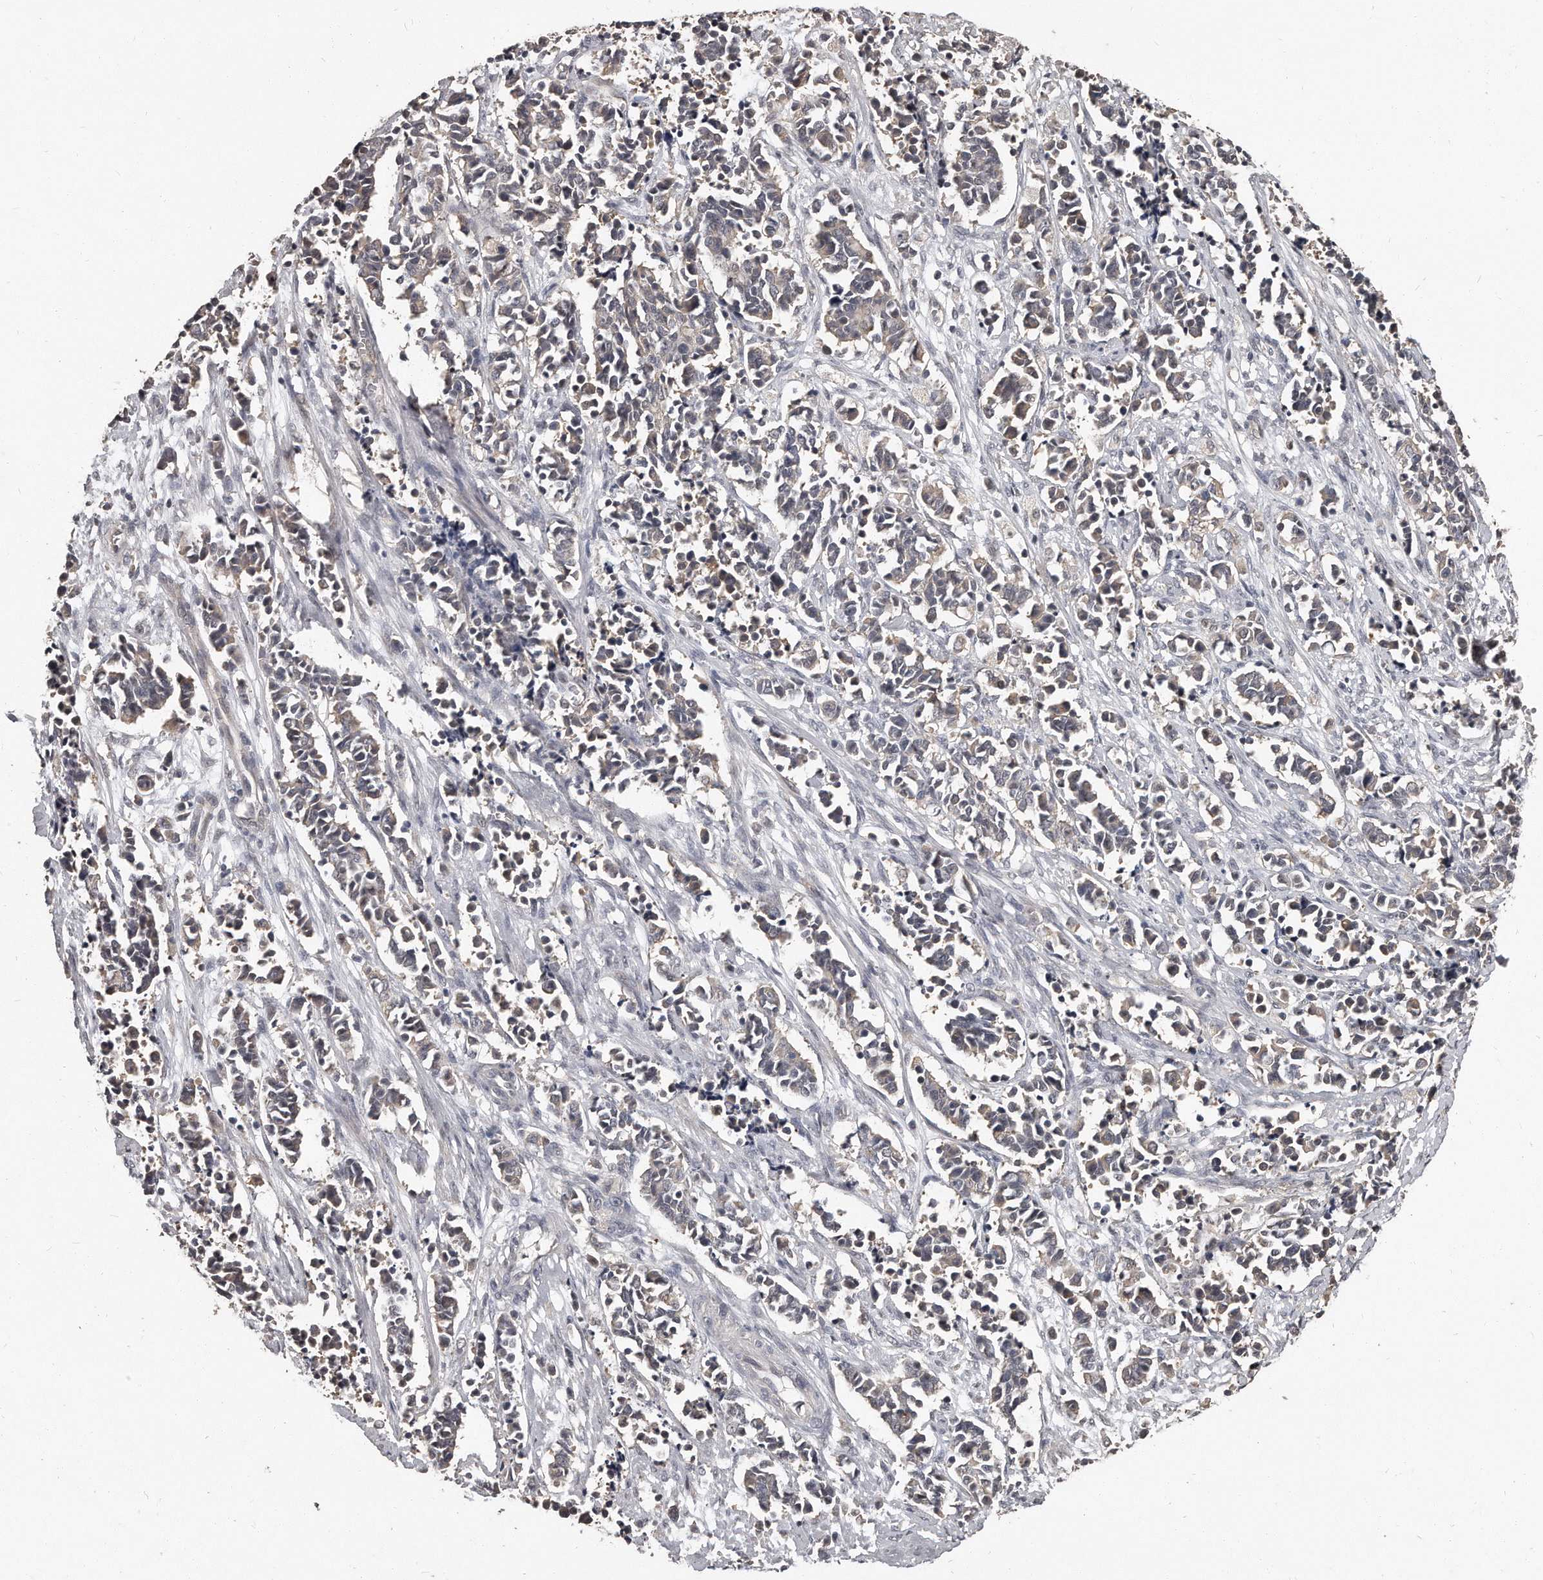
{"staining": {"intensity": "negative", "quantity": "none", "location": "none"}, "tissue": "cervical cancer", "cell_type": "Tumor cells", "image_type": "cancer", "snomed": [{"axis": "morphology", "description": "Normal tissue, NOS"}, {"axis": "morphology", "description": "Squamous cell carcinoma, NOS"}, {"axis": "topography", "description": "Cervix"}], "caption": "Human cervical squamous cell carcinoma stained for a protein using IHC shows no staining in tumor cells.", "gene": "GRB10", "patient": {"sex": "female", "age": 35}}